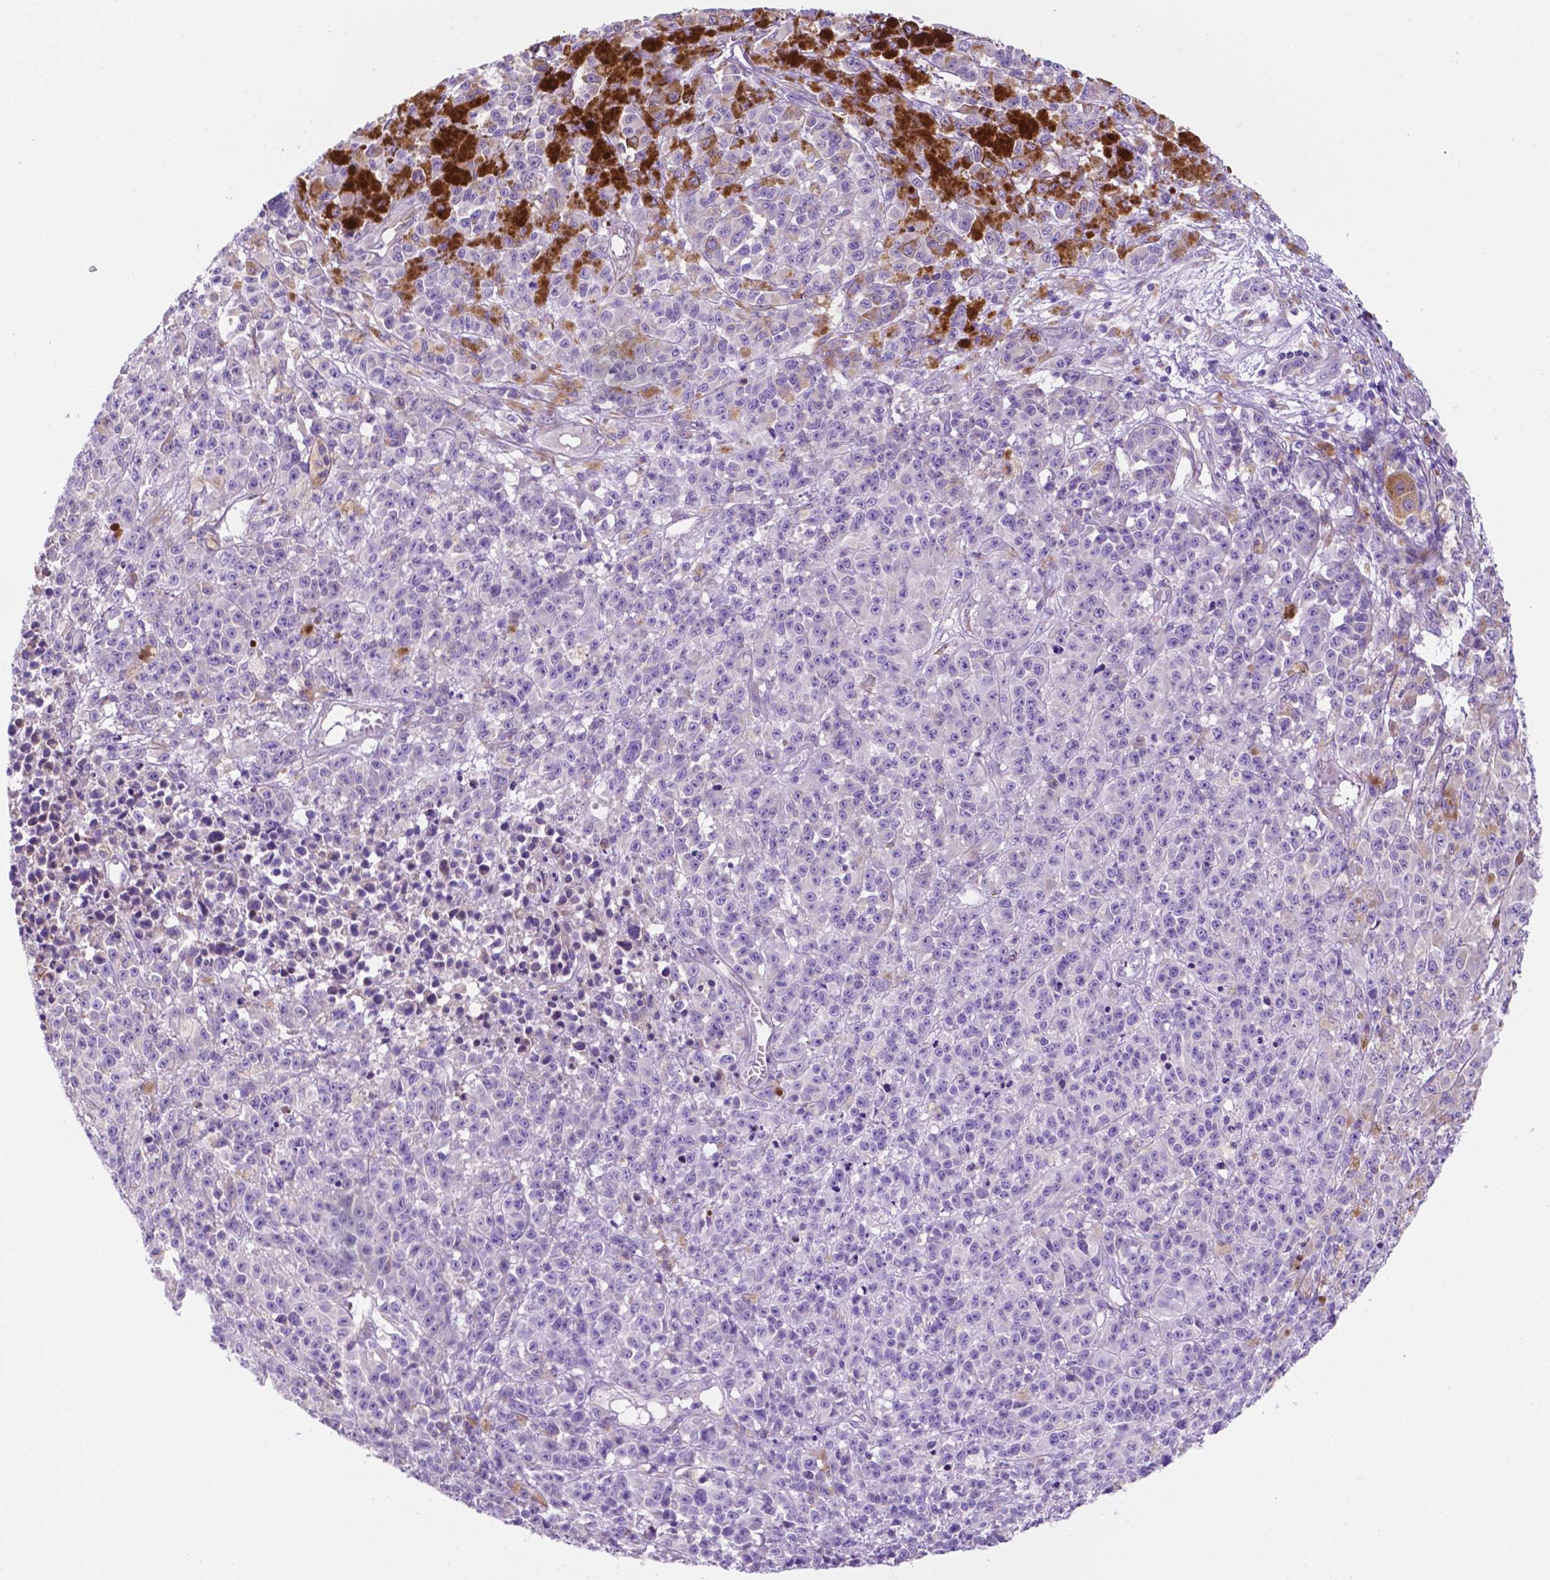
{"staining": {"intensity": "negative", "quantity": "none", "location": "none"}, "tissue": "melanoma", "cell_type": "Tumor cells", "image_type": "cancer", "snomed": [{"axis": "morphology", "description": "Malignant melanoma, NOS"}, {"axis": "topography", "description": "Skin"}], "caption": "This is an IHC micrograph of melanoma. There is no expression in tumor cells.", "gene": "CEACAM7", "patient": {"sex": "female", "age": 58}}